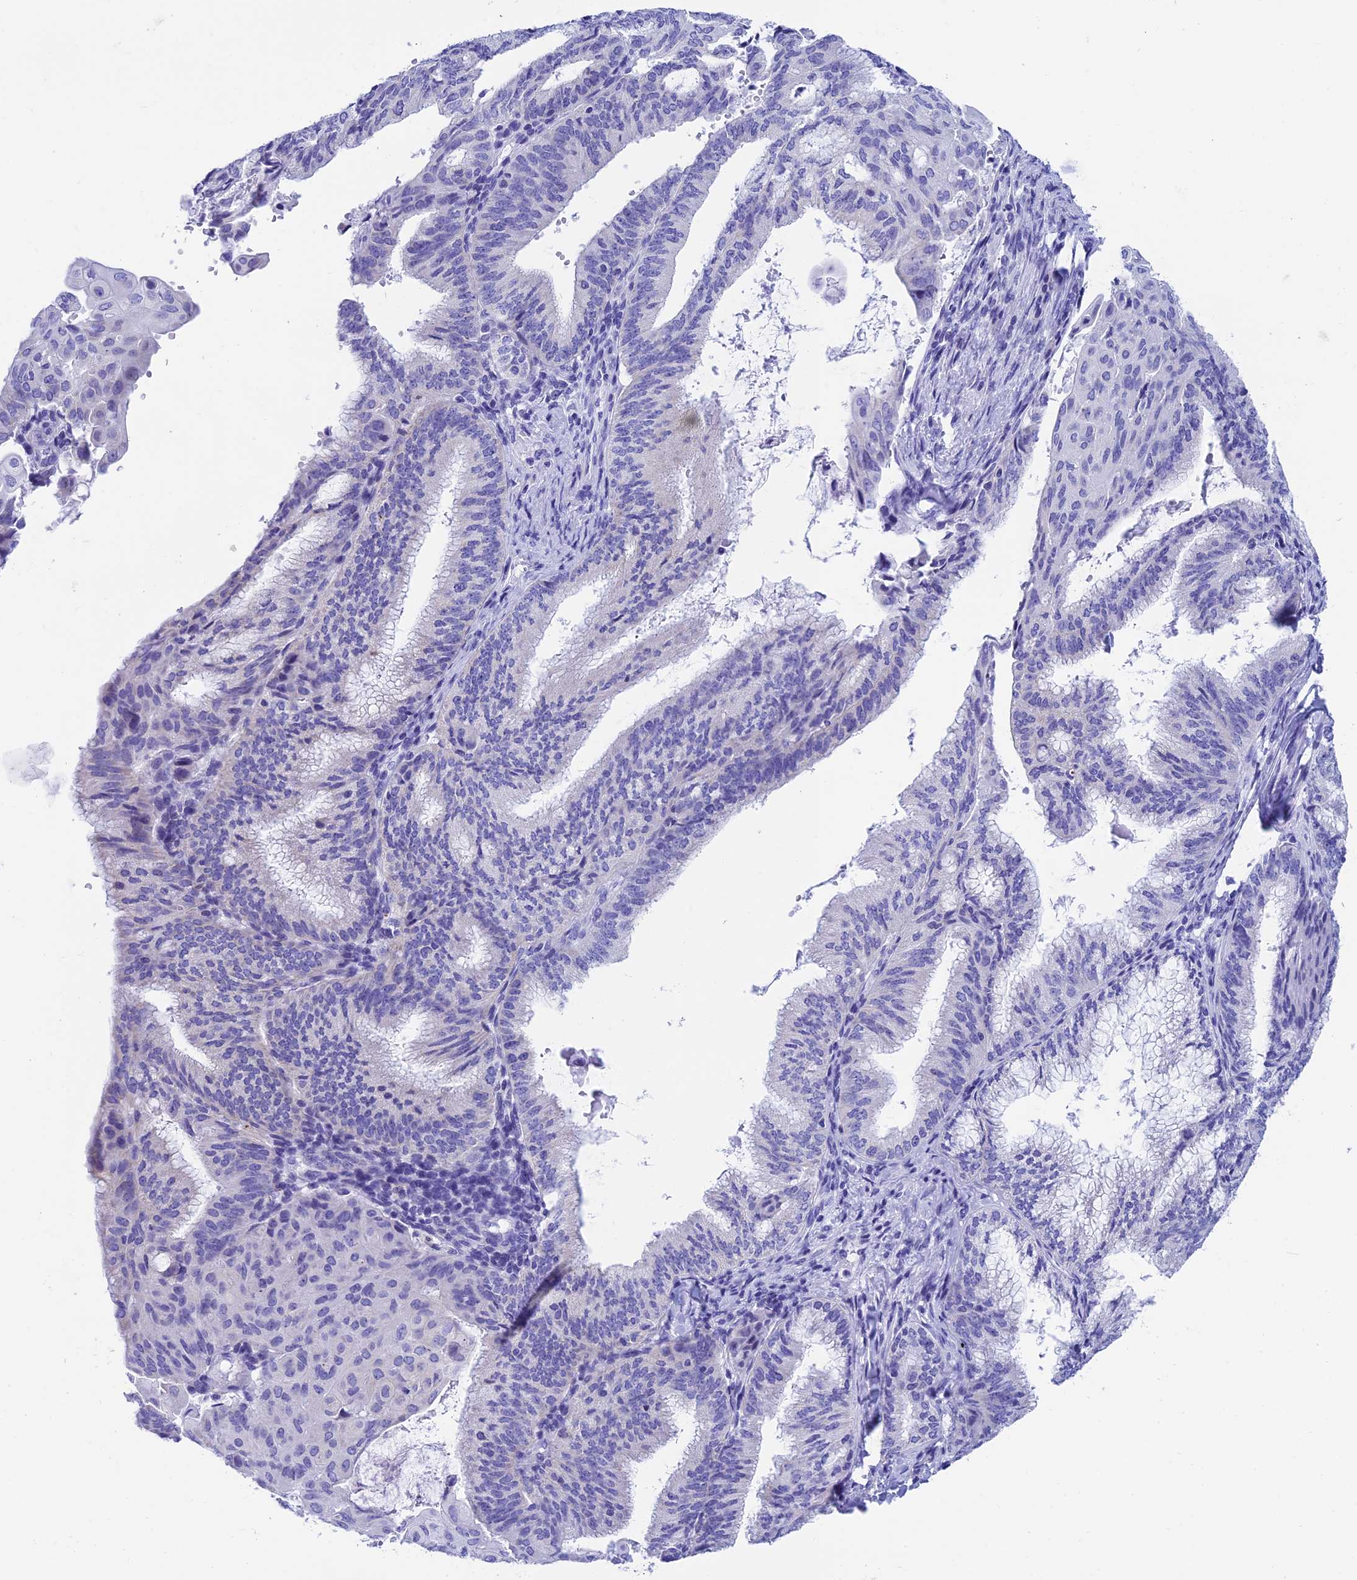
{"staining": {"intensity": "negative", "quantity": "none", "location": "none"}, "tissue": "endometrial cancer", "cell_type": "Tumor cells", "image_type": "cancer", "snomed": [{"axis": "morphology", "description": "Adenocarcinoma, NOS"}, {"axis": "topography", "description": "Endometrium"}], "caption": "The immunohistochemistry micrograph has no significant positivity in tumor cells of endometrial adenocarcinoma tissue.", "gene": "REEP4", "patient": {"sex": "female", "age": 49}}